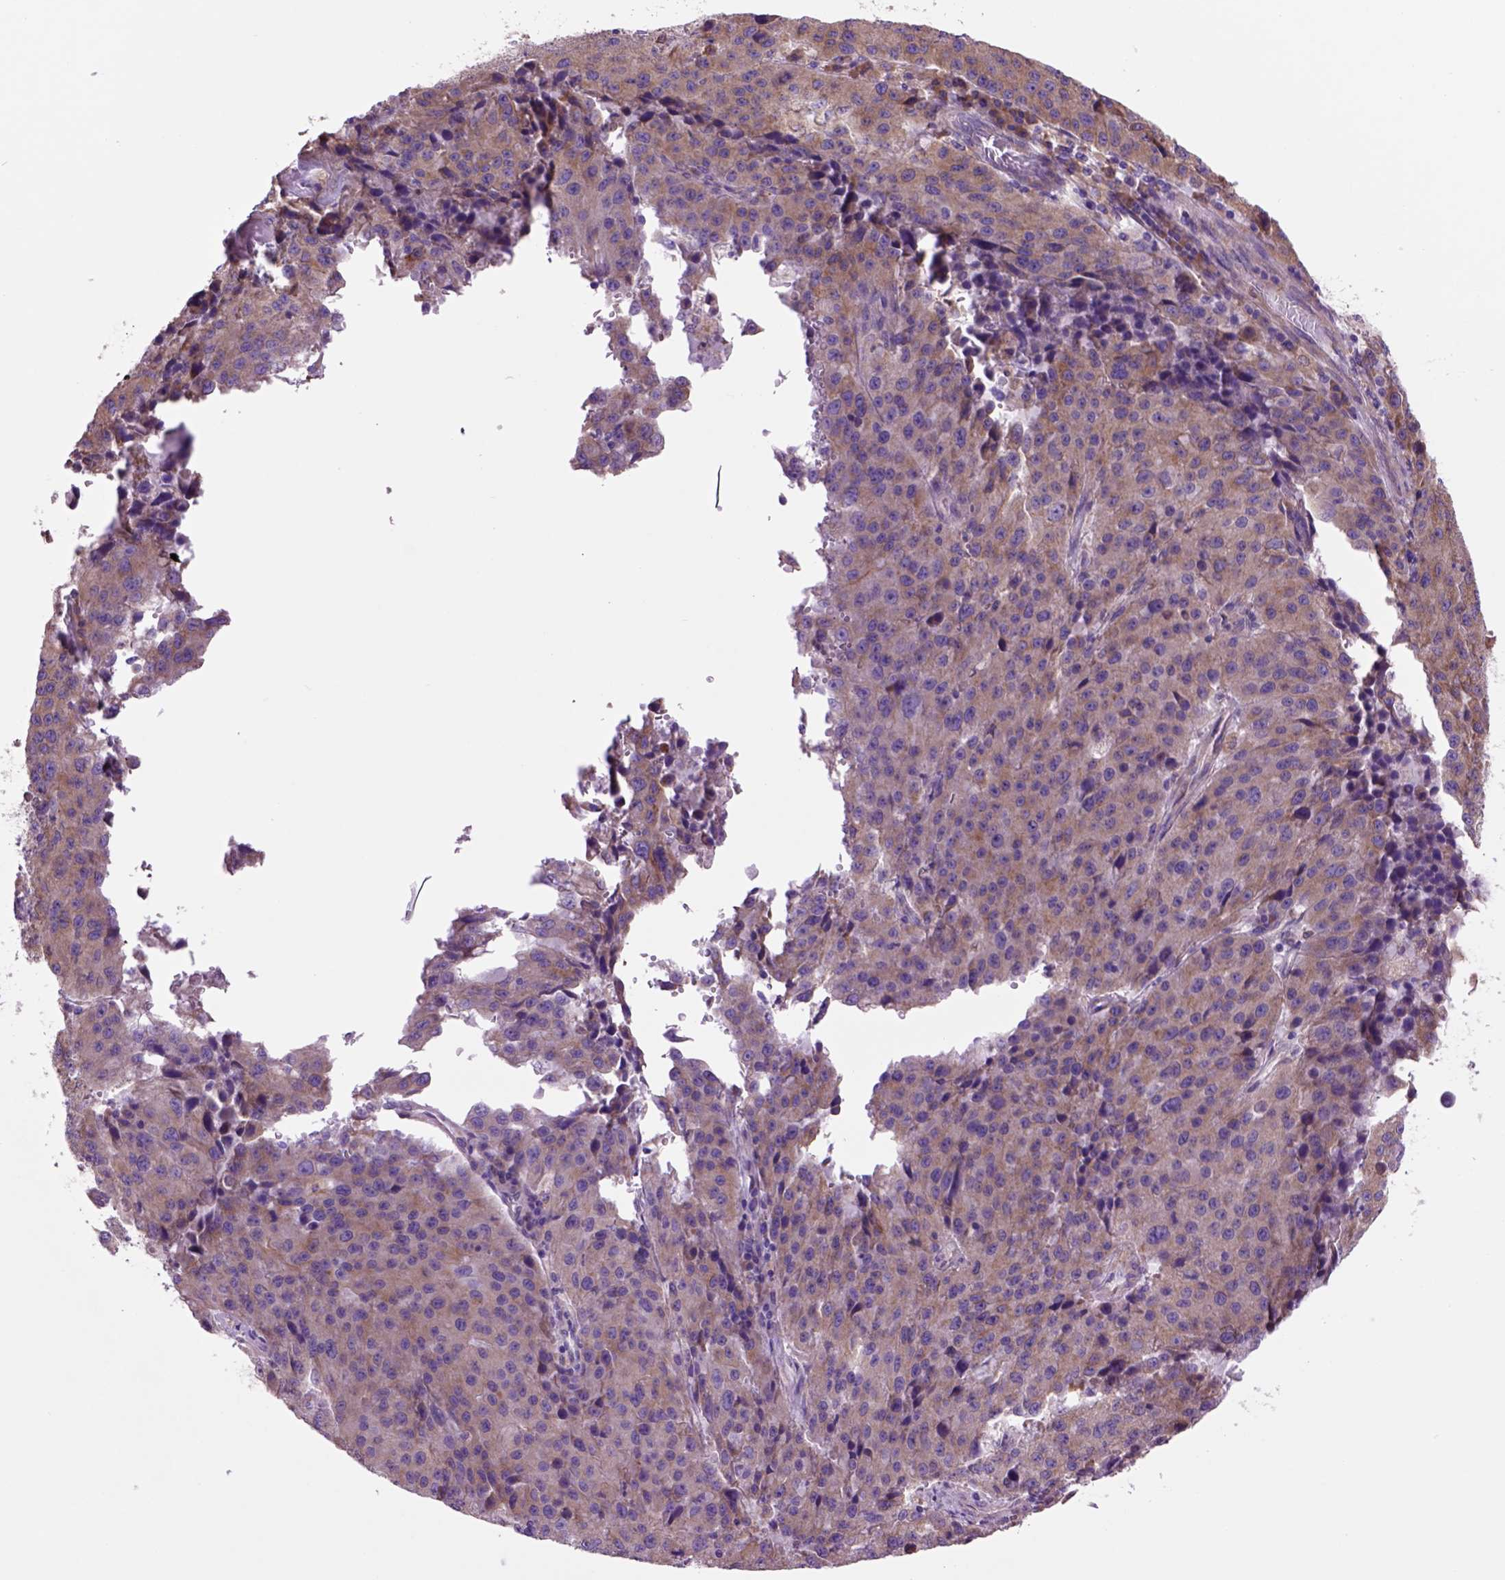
{"staining": {"intensity": "weak", "quantity": ">75%", "location": "cytoplasmic/membranous"}, "tissue": "stomach cancer", "cell_type": "Tumor cells", "image_type": "cancer", "snomed": [{"axis": "morphology", "description": "Adenocarcinoma, NOS"}, {"axis": "topography", "description": "Stomach"}], "caption": "Protein expression by immunohistochemistry displays weak cytoplasmic/membranous staining in about >75% of tumor cells in adenocarcinoma (stomach). Nuclei are stained in blue.", "gene": "PIAS3", "patient": {"sex": "male", "age": 71}}